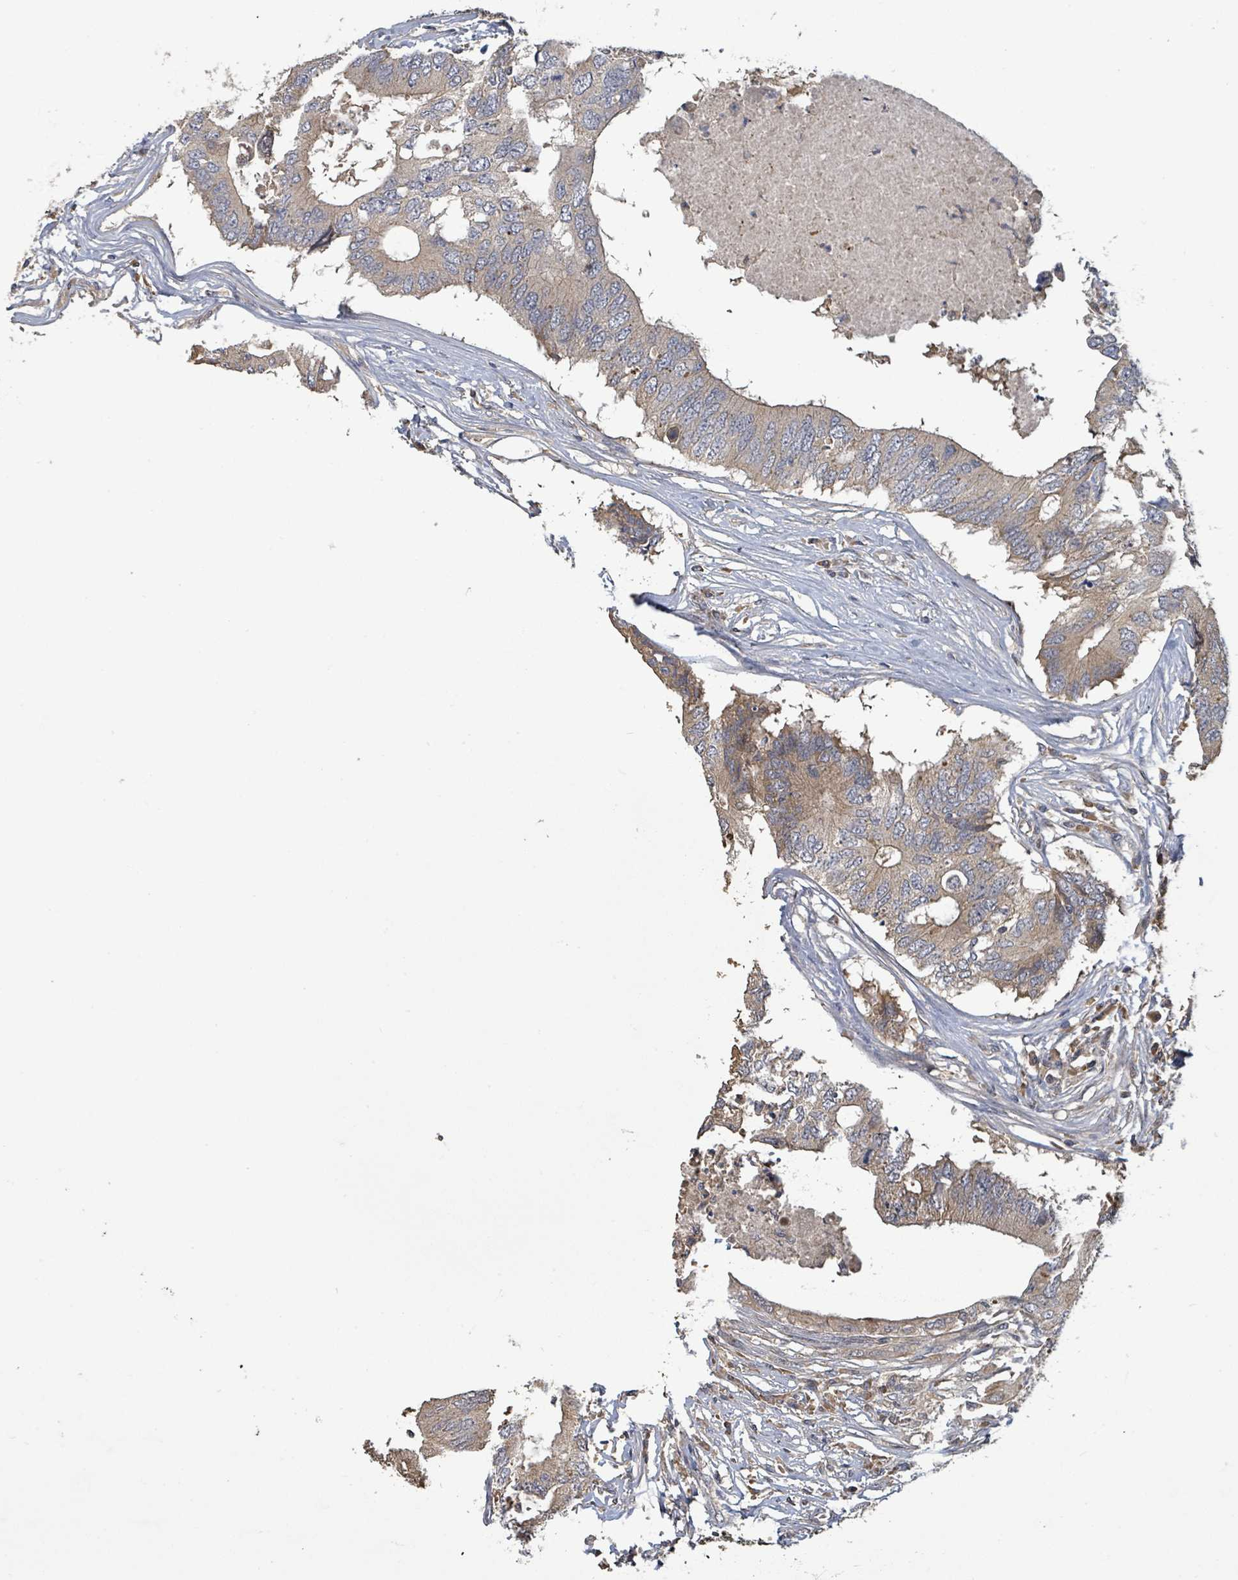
{"staining": {"intensity": "moderate", "quantity": ">75%", "location": "cytoplasmic/membranous"}, "tissue": "colorectal cancer", "cell_type": "Tumor cells", "image_type": "cancer", "snomed": [{"axis": "morphology", "description": "Adenocarcinoma, NOS"}, {"axis": "topography", "description": "Colon"}], "caption": "Immunohistochemical staining of adenocarcinoma (colorectal) demonstrates medium levels of moderate cytoplasmic/membranous protein positivity in approximately >75% of tumor cells. (Stains: DAB (3,3'-diaminobenzidine) in brown, nuclei in blue, Microscopy: brightfield microscopy at high magnification).", "gene": "STARD4", "patient": {"sex": "male", "age": 71}}